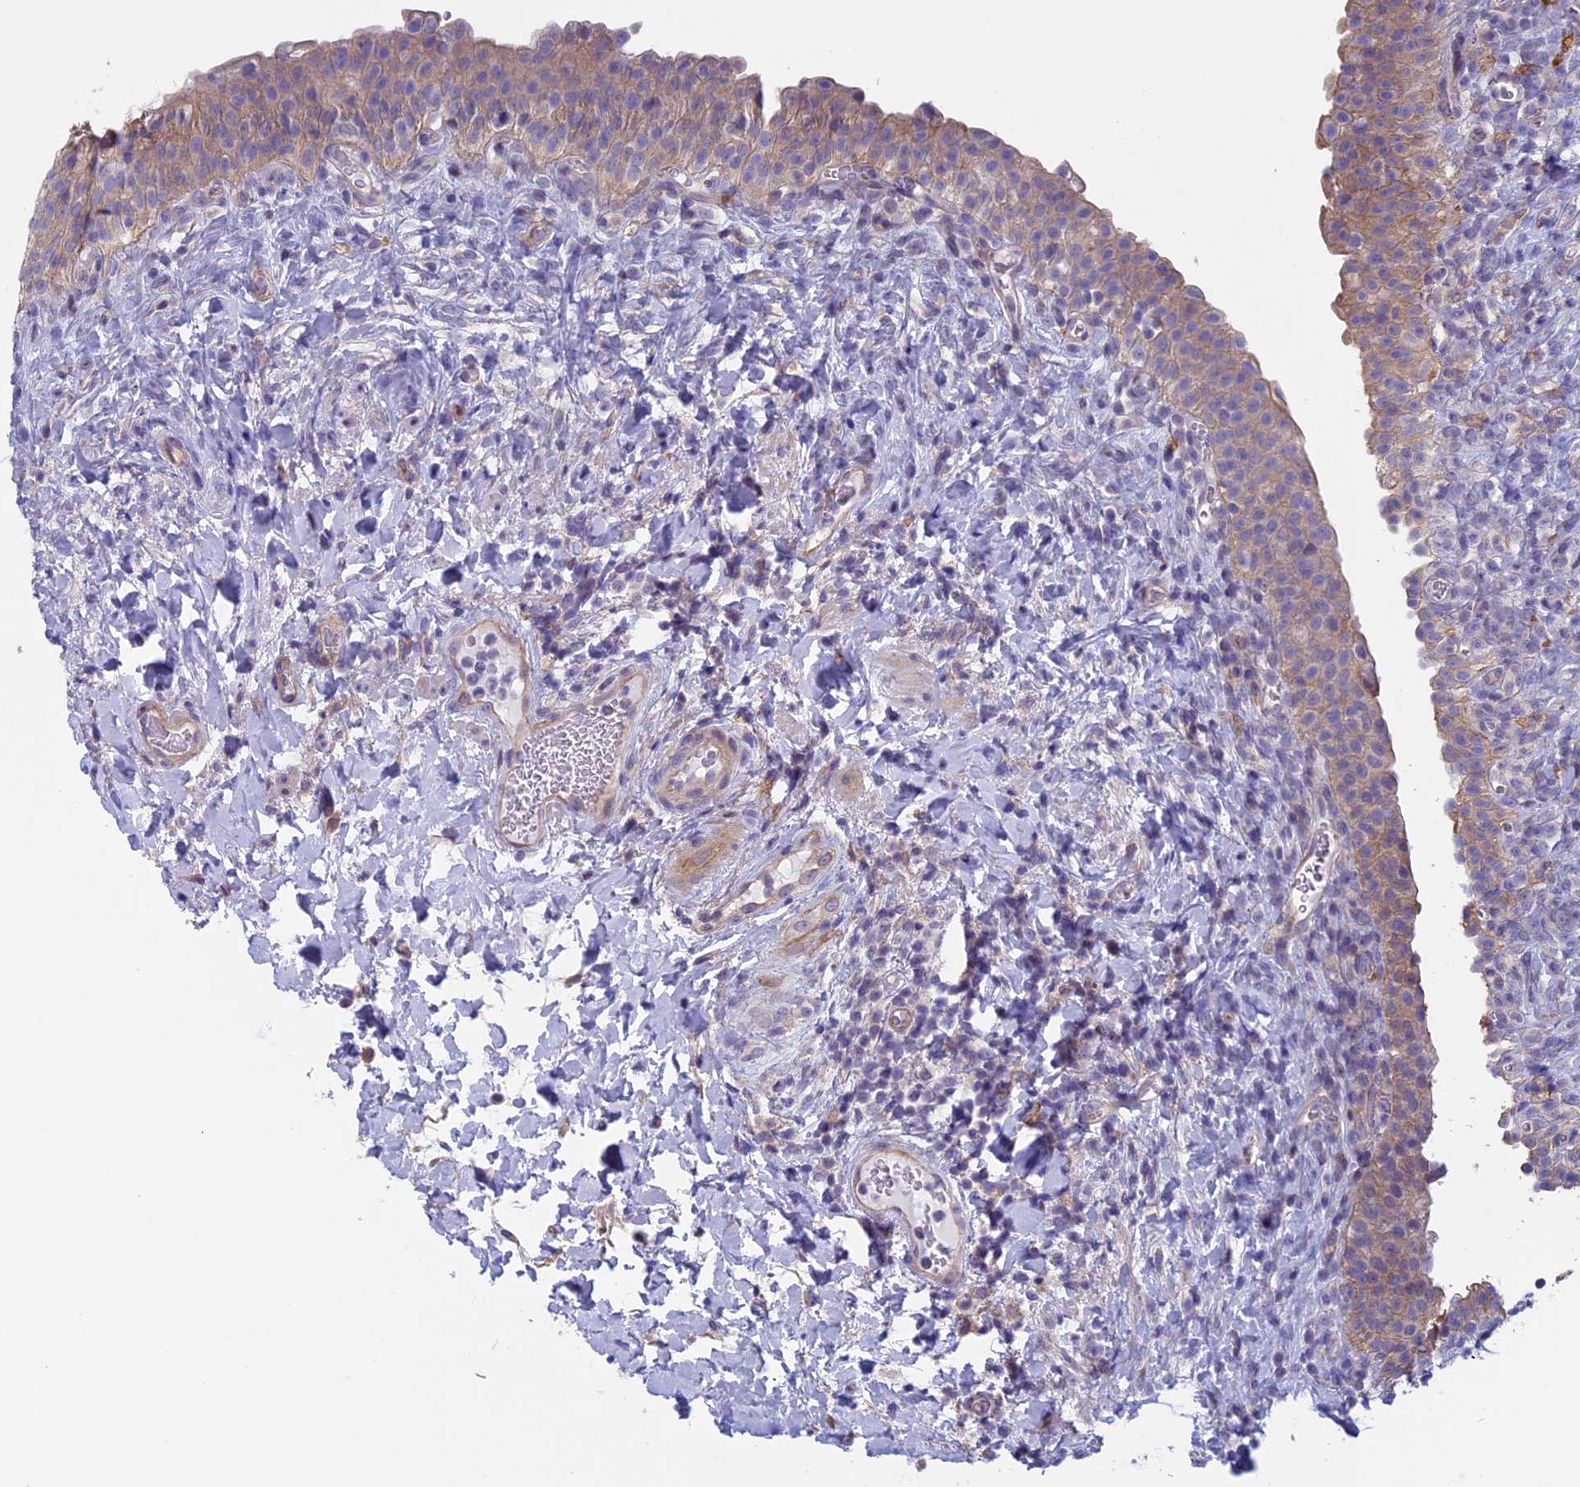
{"staining": {"intensity": "weak", "quantity": "25%-75%", "location": "cytoplasmic/membranous"}, "tissue": "urinary bladder", "cell_type": "Urothelial cells", "image_type": "normal", "snomed": [{"axis": "morphology", "description": "Normal tissue, NOS"}, {"axis": "morphology", "description": "Inflammation, NOS"}, {"axis": "topography", "description": "Urinary bladder"}], "caption": "DAB (3,3'-diaminobenzidine) immunohistochemical staining of unremarkable human urinary bladder exhibits weak cytoplasmic/membranous protein staining in approximately 25%-75% of urothelial cells.", "gene": "CNOT6L", "patient": {"sex": "male", "age": 64}}